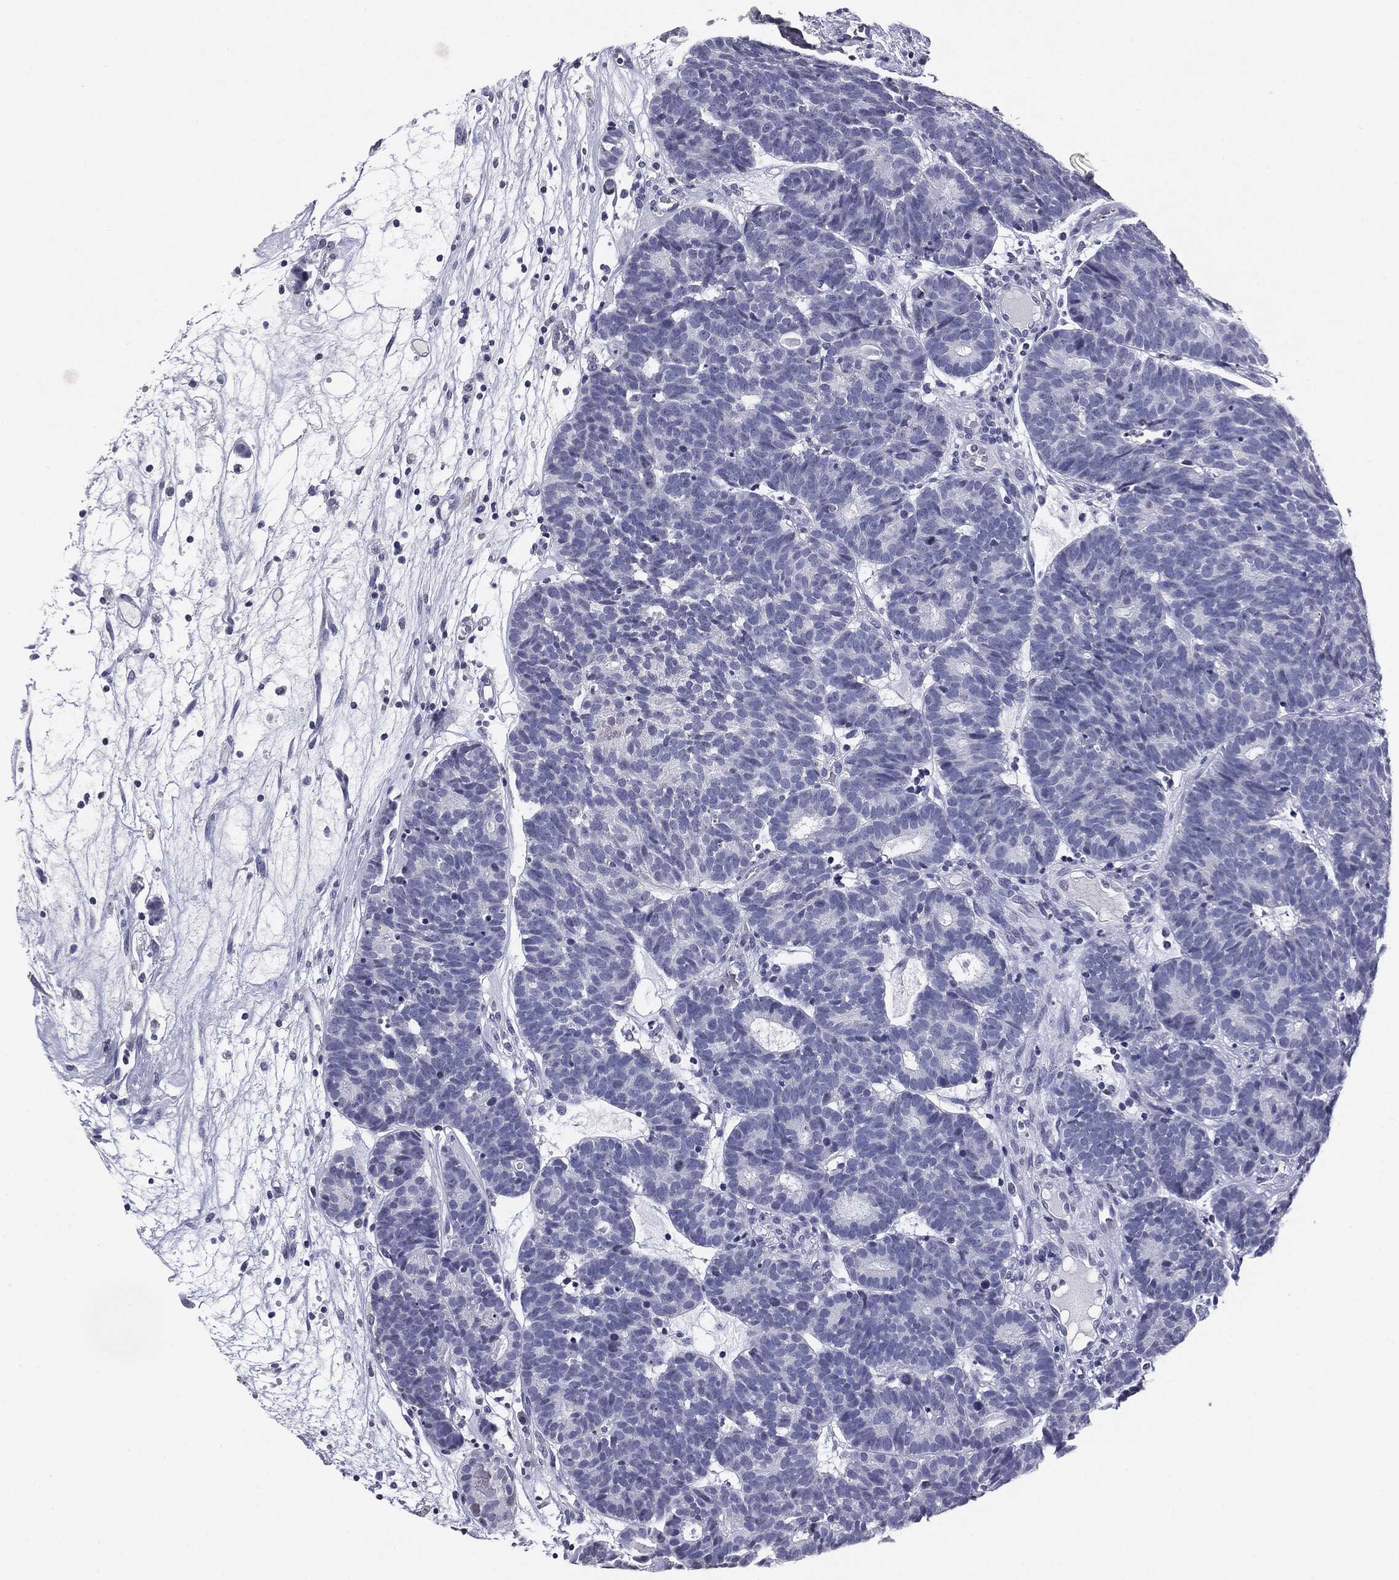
{"staining": {"intensity": "negative", "quantity": "none", "location": "none"}, "tissue": "head and neck cancer", "cell_type": "Tumor cells", "image_type": "cancer", "snomed": [{"axis": "morphology", "description": "Adenocarcinoma, NOS"}, {"axis": "topography", "description": "Head-Neck"}], "caption": "IHC micrograph of neoplastic tissue: head and neck cancer stained with DAB shows no significant protein positivity in tumor cells.", "gene": "SERPINB4", "patient": {"sex": "female", "age": 81}}